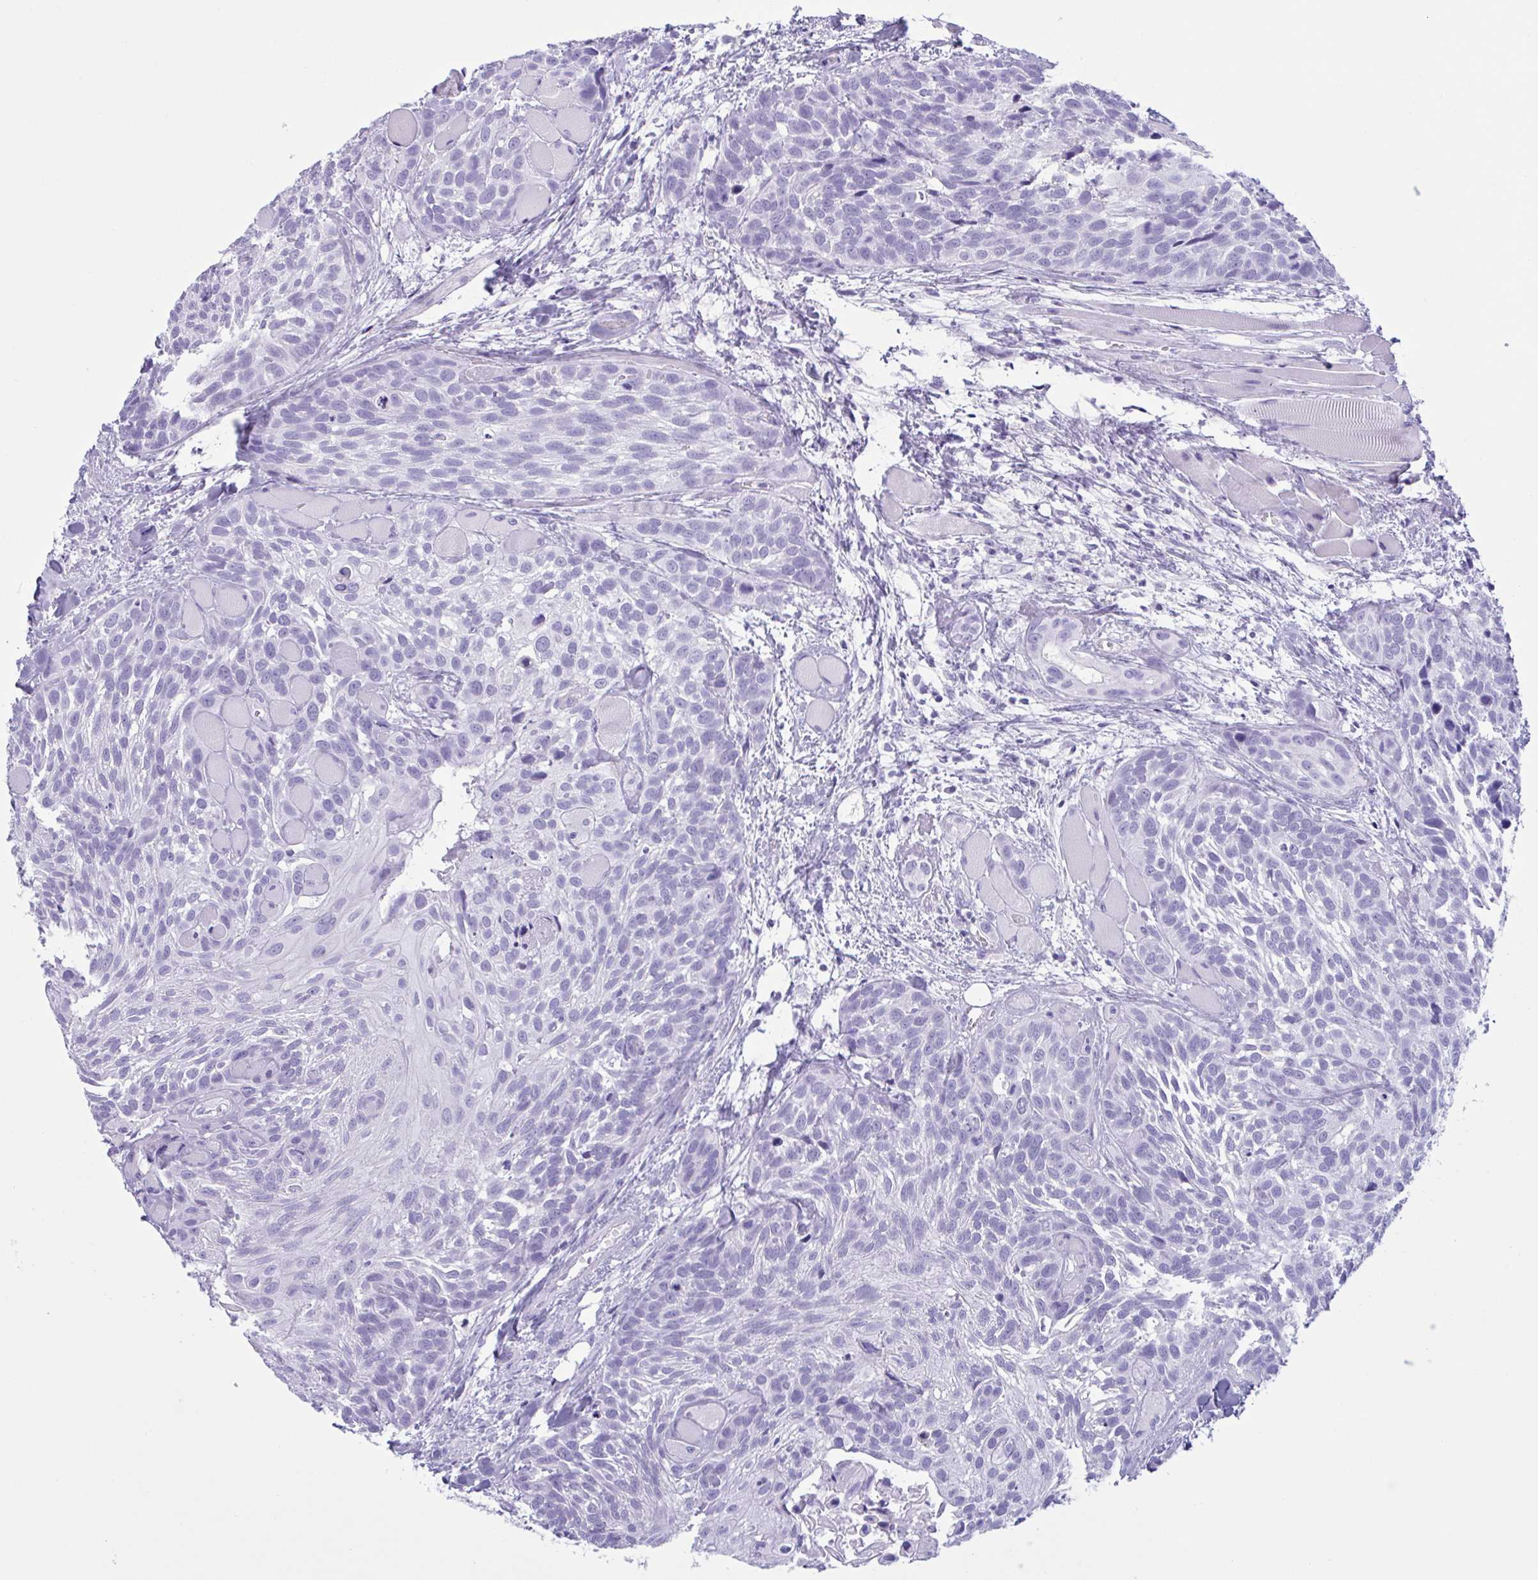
{"staining": {"intensity": "negative", "quantity": "none", "location": "none"}, "tissue": "head and neck cancer", "cell_type": "Tumor cells", "image_type": "cancer", "snomed": [{"axis": "morphology", "description": "Squamous cell carcinoma, NOS"}, {"axis": "topography", "description": "Head-Neck"}], "caption": "IHC image of human squamous cell carcinoma (head and neck) stained for a protein (brown), which reveals no positivity in tumor cells.", "gene": "MRGPRG", "patient": {"sex": "female", "age": 50}}